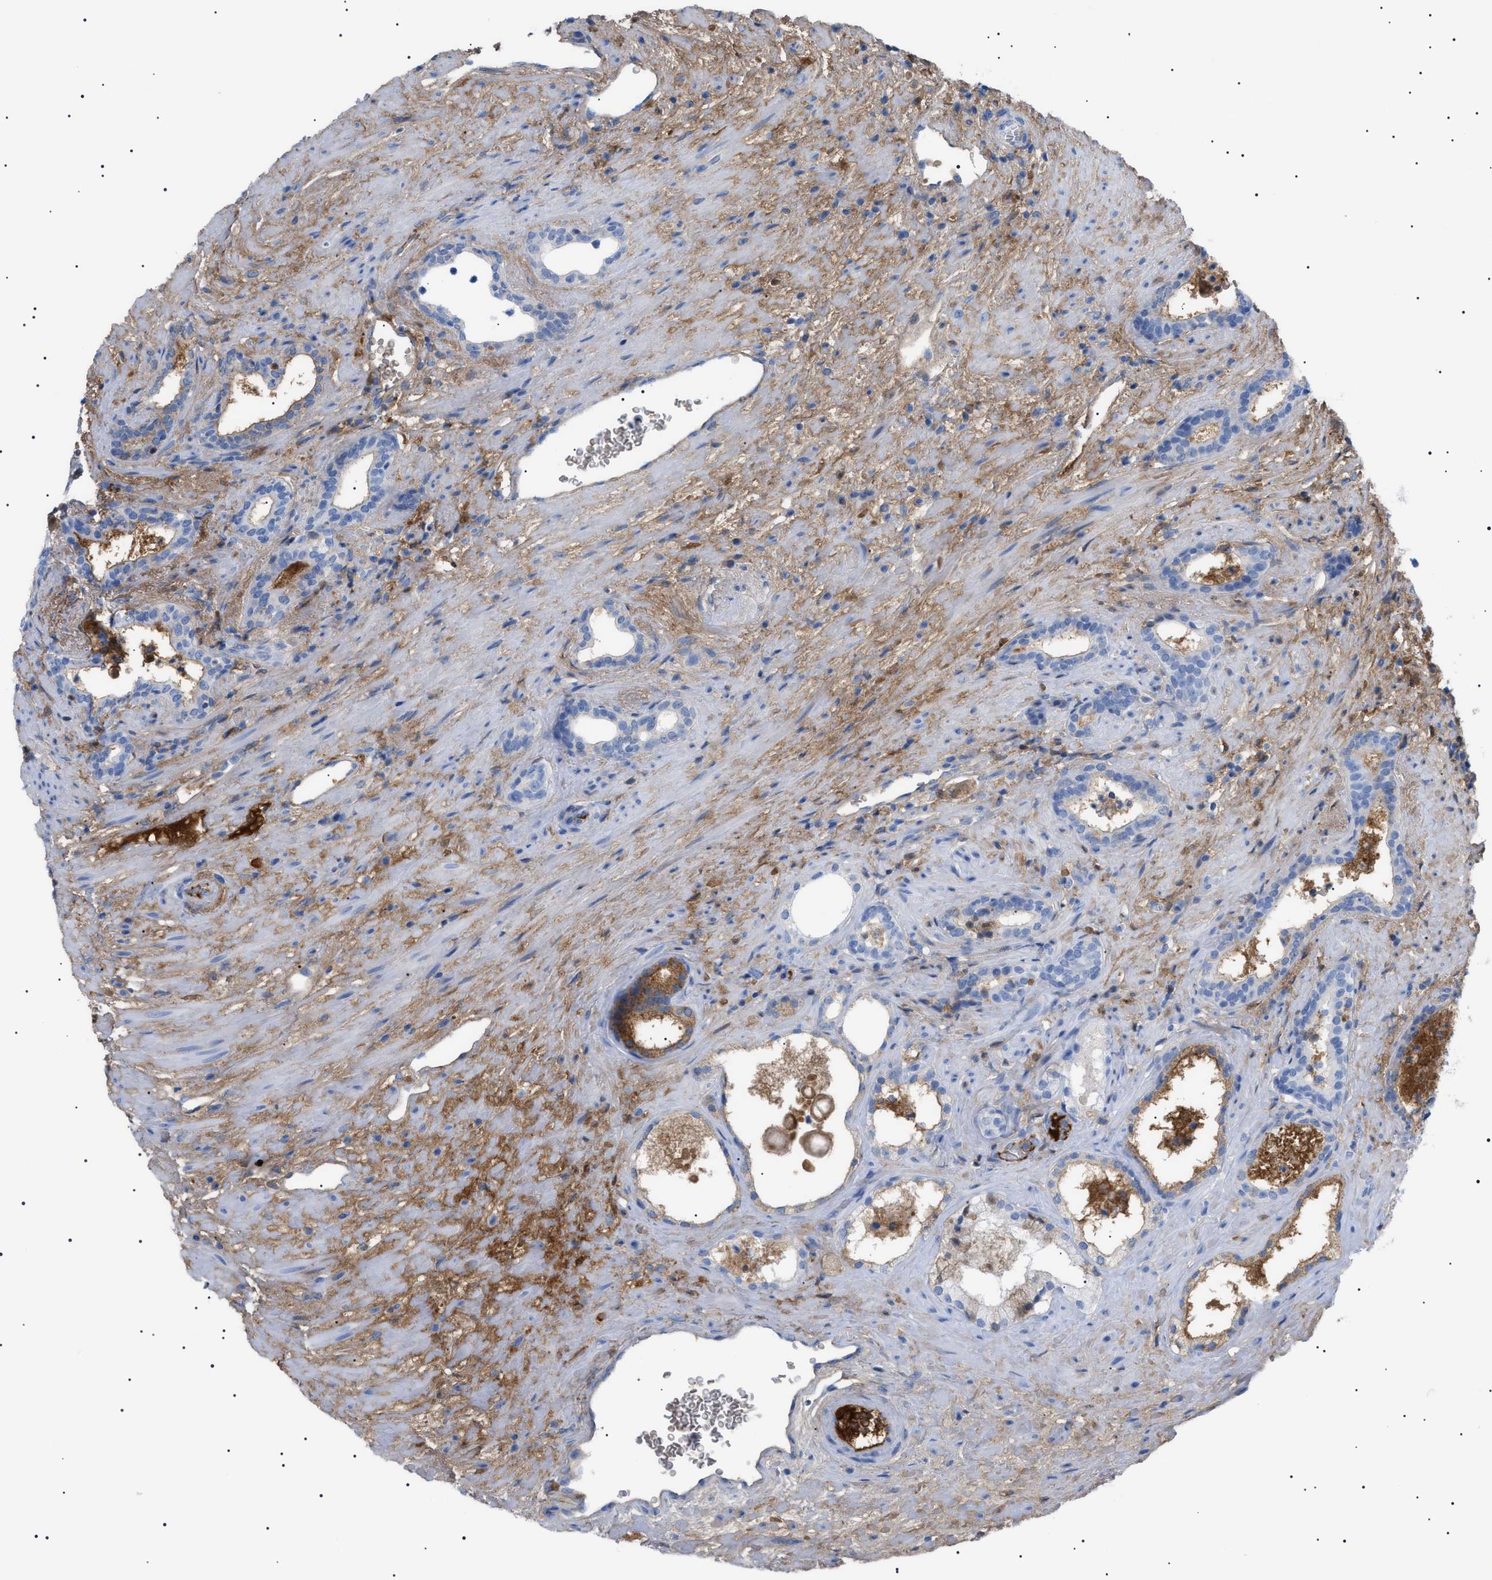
{"staining": {"intensity": "negative", "quantity": "none", "location": "none"}, "tissue": "prostate cancer", "cell_type": "Tumor cells", "image_type": "cancer", "snomed": [{"axis": "morphology", "description": "Adenocarcinoma, High grade"}, {"axis": "topography", "description": "Prostate"}], "caption": "Histopathology image shows no significant protein staining in tumor cells of prostate cancer.", "gene": "LPA", "patient": {"sex": "male", "age": 71}}